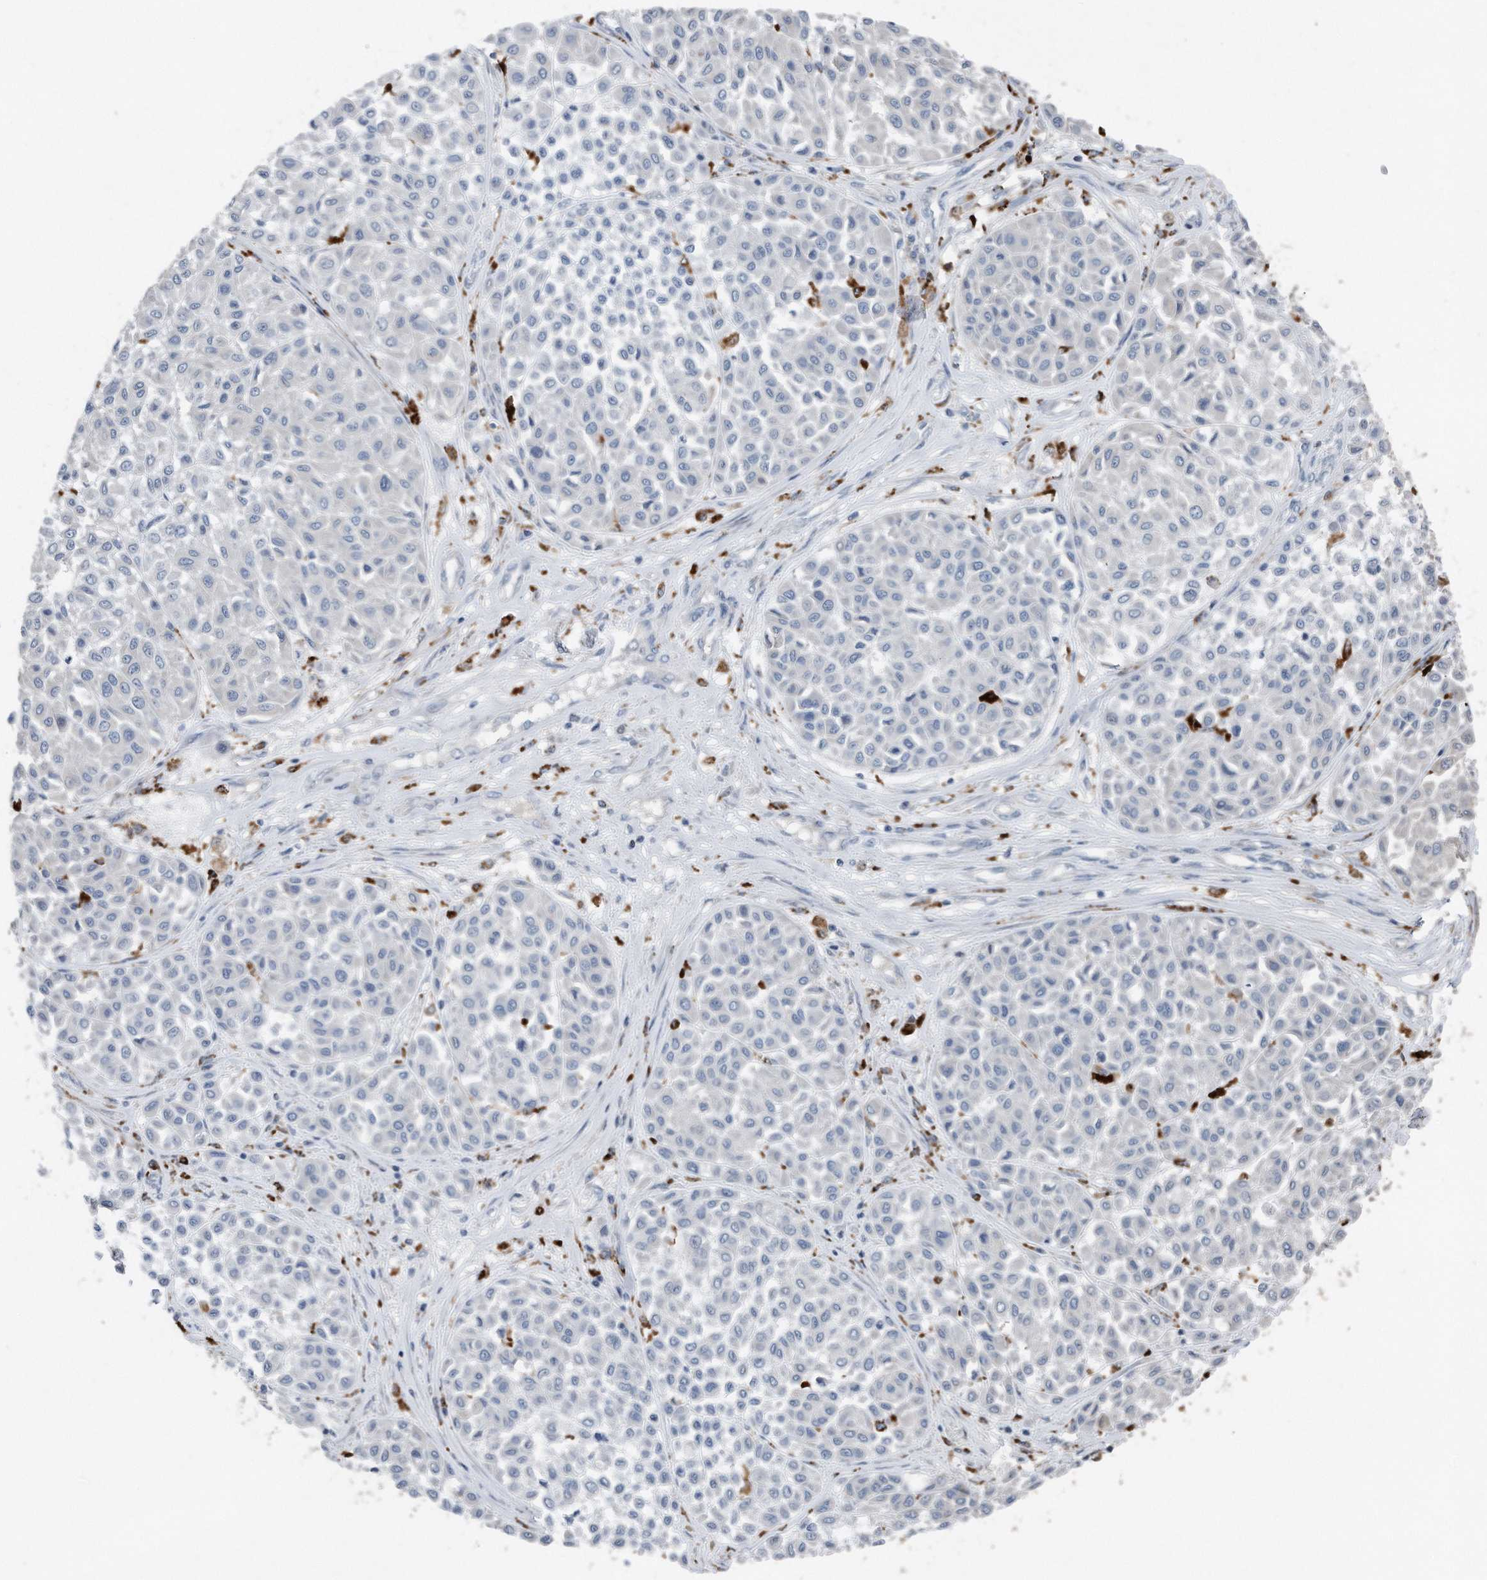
{"staining": {"intensity": "negative", "quantity": "none", "location": "none"}, "tissue": "melanoma", "cell_type": "Tumor cells", "image_type": "cancer", "snomed": [{"axis": "morphology", "description": "Malignant melanoma, Metastatic site"}, {"axis": "topography", "description": "Soft tissue"}], "caption": "Protein analysis of melanoma shows no significant positivity in tumor cells.", "gene": "ZNF772", "patient": {"sex": "male", "age": 41}}